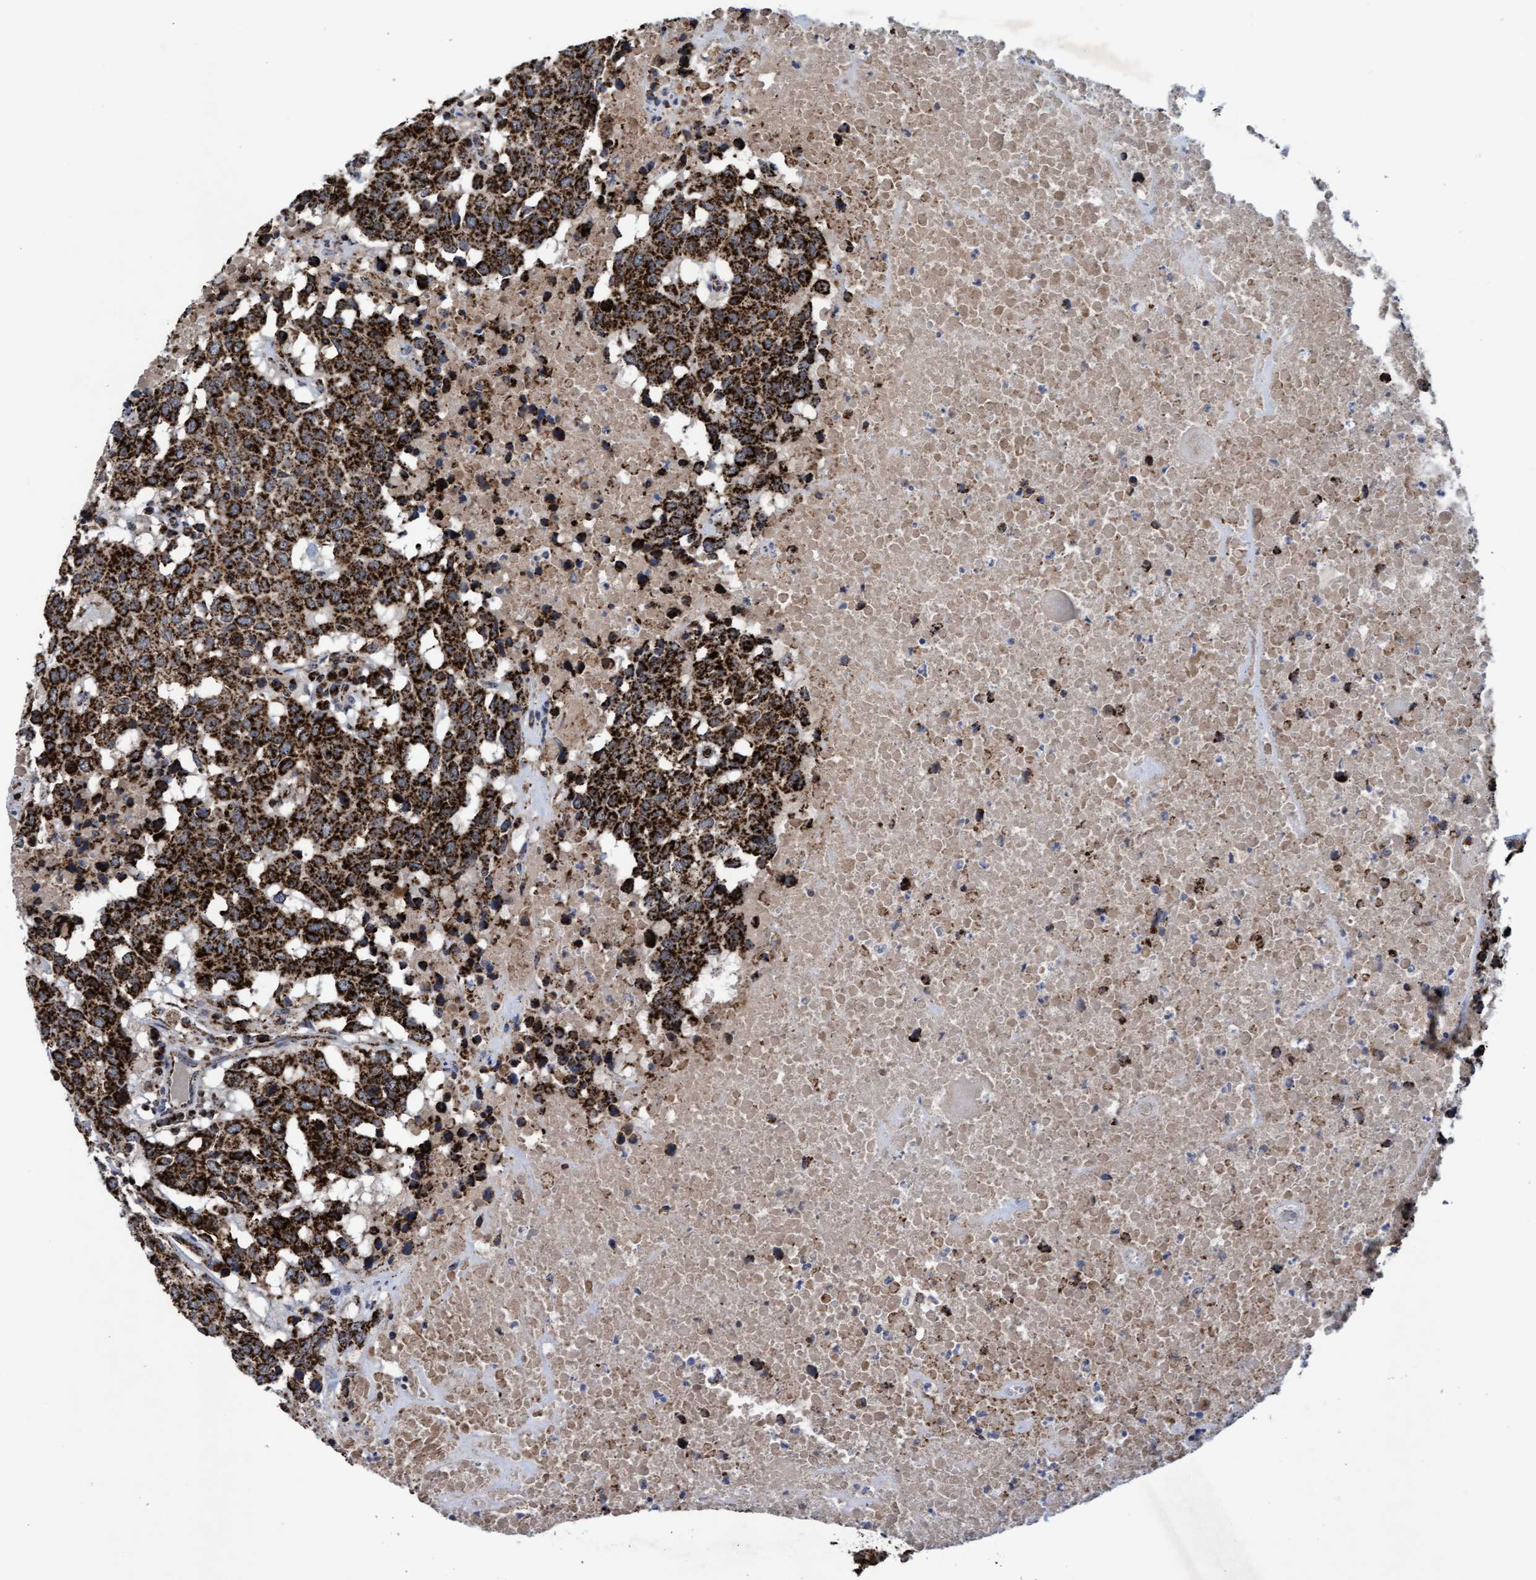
{"staining": {"intensity": "strong", "quantity": ">75%", "location": "cytoplasmic/membranous"}, "tissue": "head and neck cancer", "cell_type": "Tumor cells", "image_type": "cancer", "snomed": [{"axis": "morphology", "description": "Squamous cell carcinoma, NOS"}, {"axis": "topography", "description": "Head-Neck"}], "caption": "Protein expression analysis of head and neck cancer (squamous cell carcinoma) demonstrates strong cytoplasmic/membranous positivity in about >75% of tumor cells.", "gene": "MRPL38", "patient": {"sex": "male", "age": 66}}